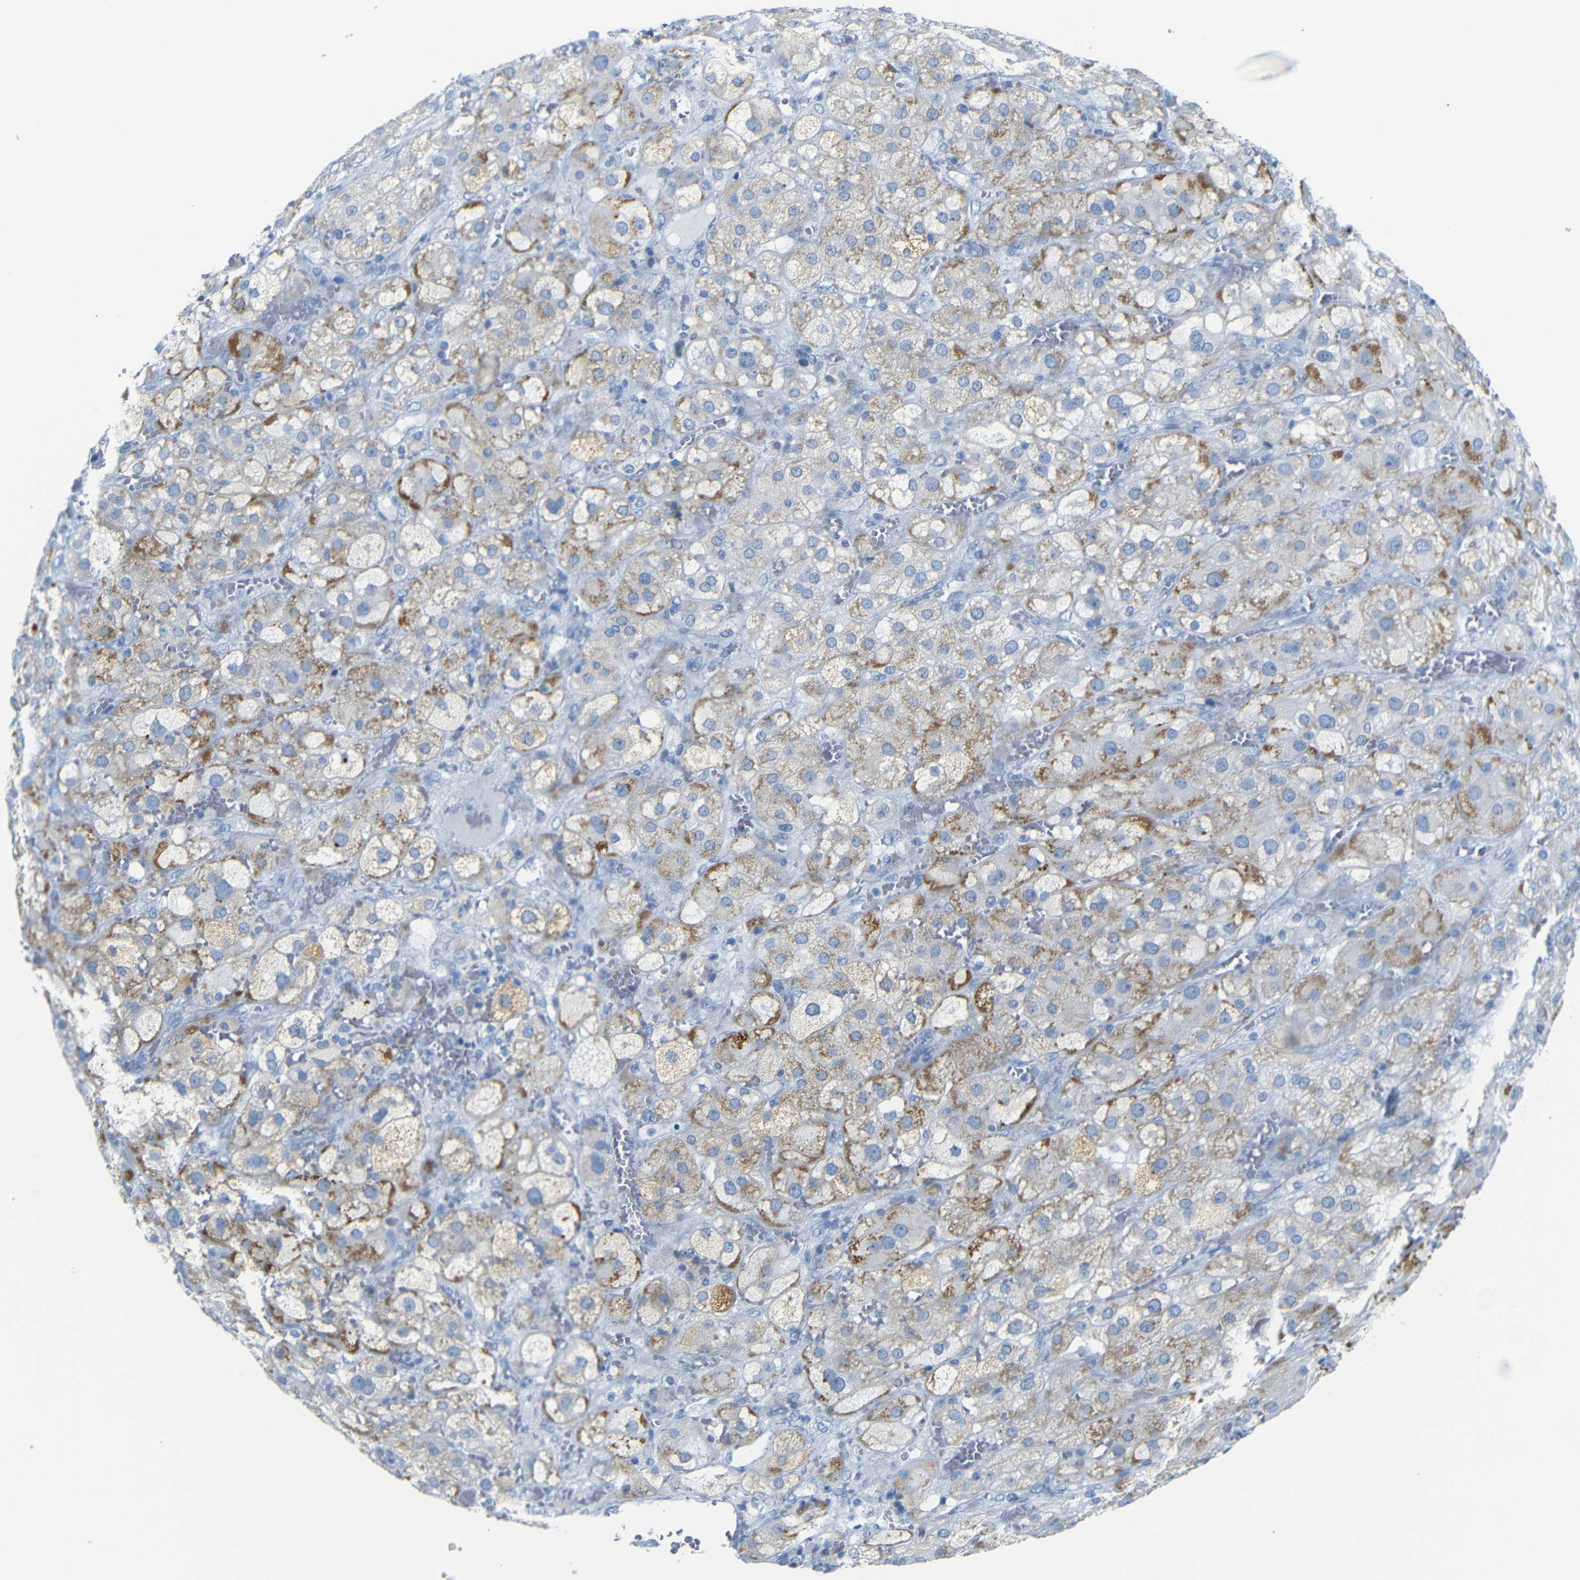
{"staining": {"intensity": "weak", "quantity": "25%-75%", "location": "cytoplasmic/membranous"}, "tissue": "adrenal gland", "cell_type": "Glandular cells", "image_type": "normal", "snomed": [{"axis": "morphology", "description": "Normal tissue, NOS"}, {"axis": "topography", "description": "Adrenal gland"}], "caption": "IHC (DAB) staining of unremarkable adrenal gland displays weak cytoplasmic/membranous protein positivity in about 25%-75% of glandular cells. The protein is stained brown, and the nuclei are stained in blue (DAB (3,3'-diaminobenzidine) IHC with brightfield microscopy, high magnification).", "gene": "FCRL1", "patient": {"sex": "female", "age": 47}}